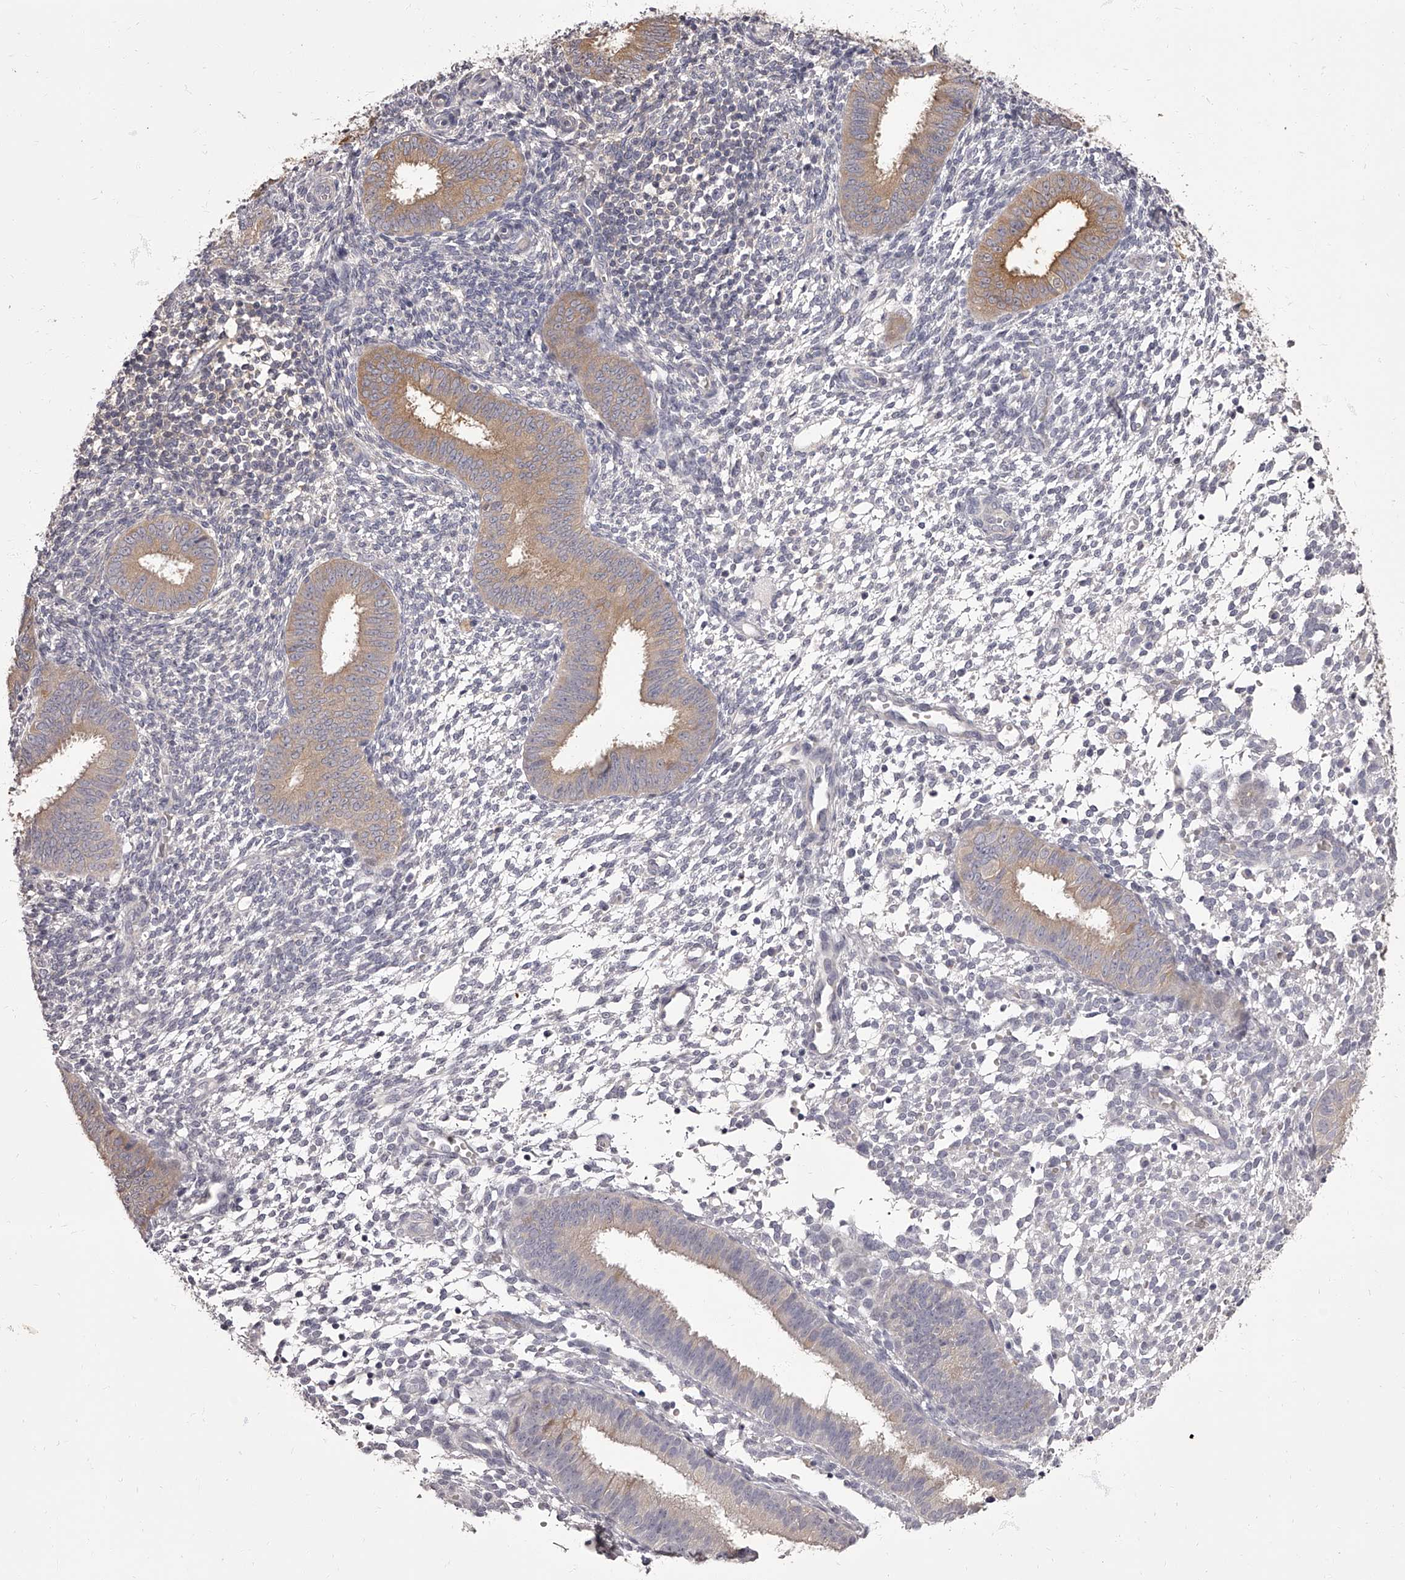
{"staining": {"intensity": "negative", "quantity": "none", "location": "none"}, "tissue": "endometrium", "cell_type": "Cells in endometrial stroma", "image_type": "normal", "snomed": [{"axis": "morphology", "description": "Normal tissue, NOS"}, {"axis": "topography", "description": "Uterus"}, {"axis": "topography", "description": "Endometrium"}], "caption": "Image shows no significant protein positivity in cells in endometrial stroma of unremarkable endometrium. (Stains: DAB immunohistochemistry (IHC) with hematoxylin counter stain, Microscopy: brightfield microscopy at high magnification).", "gene": "APEH", "patient": {"sex": "female", "age": 48}}